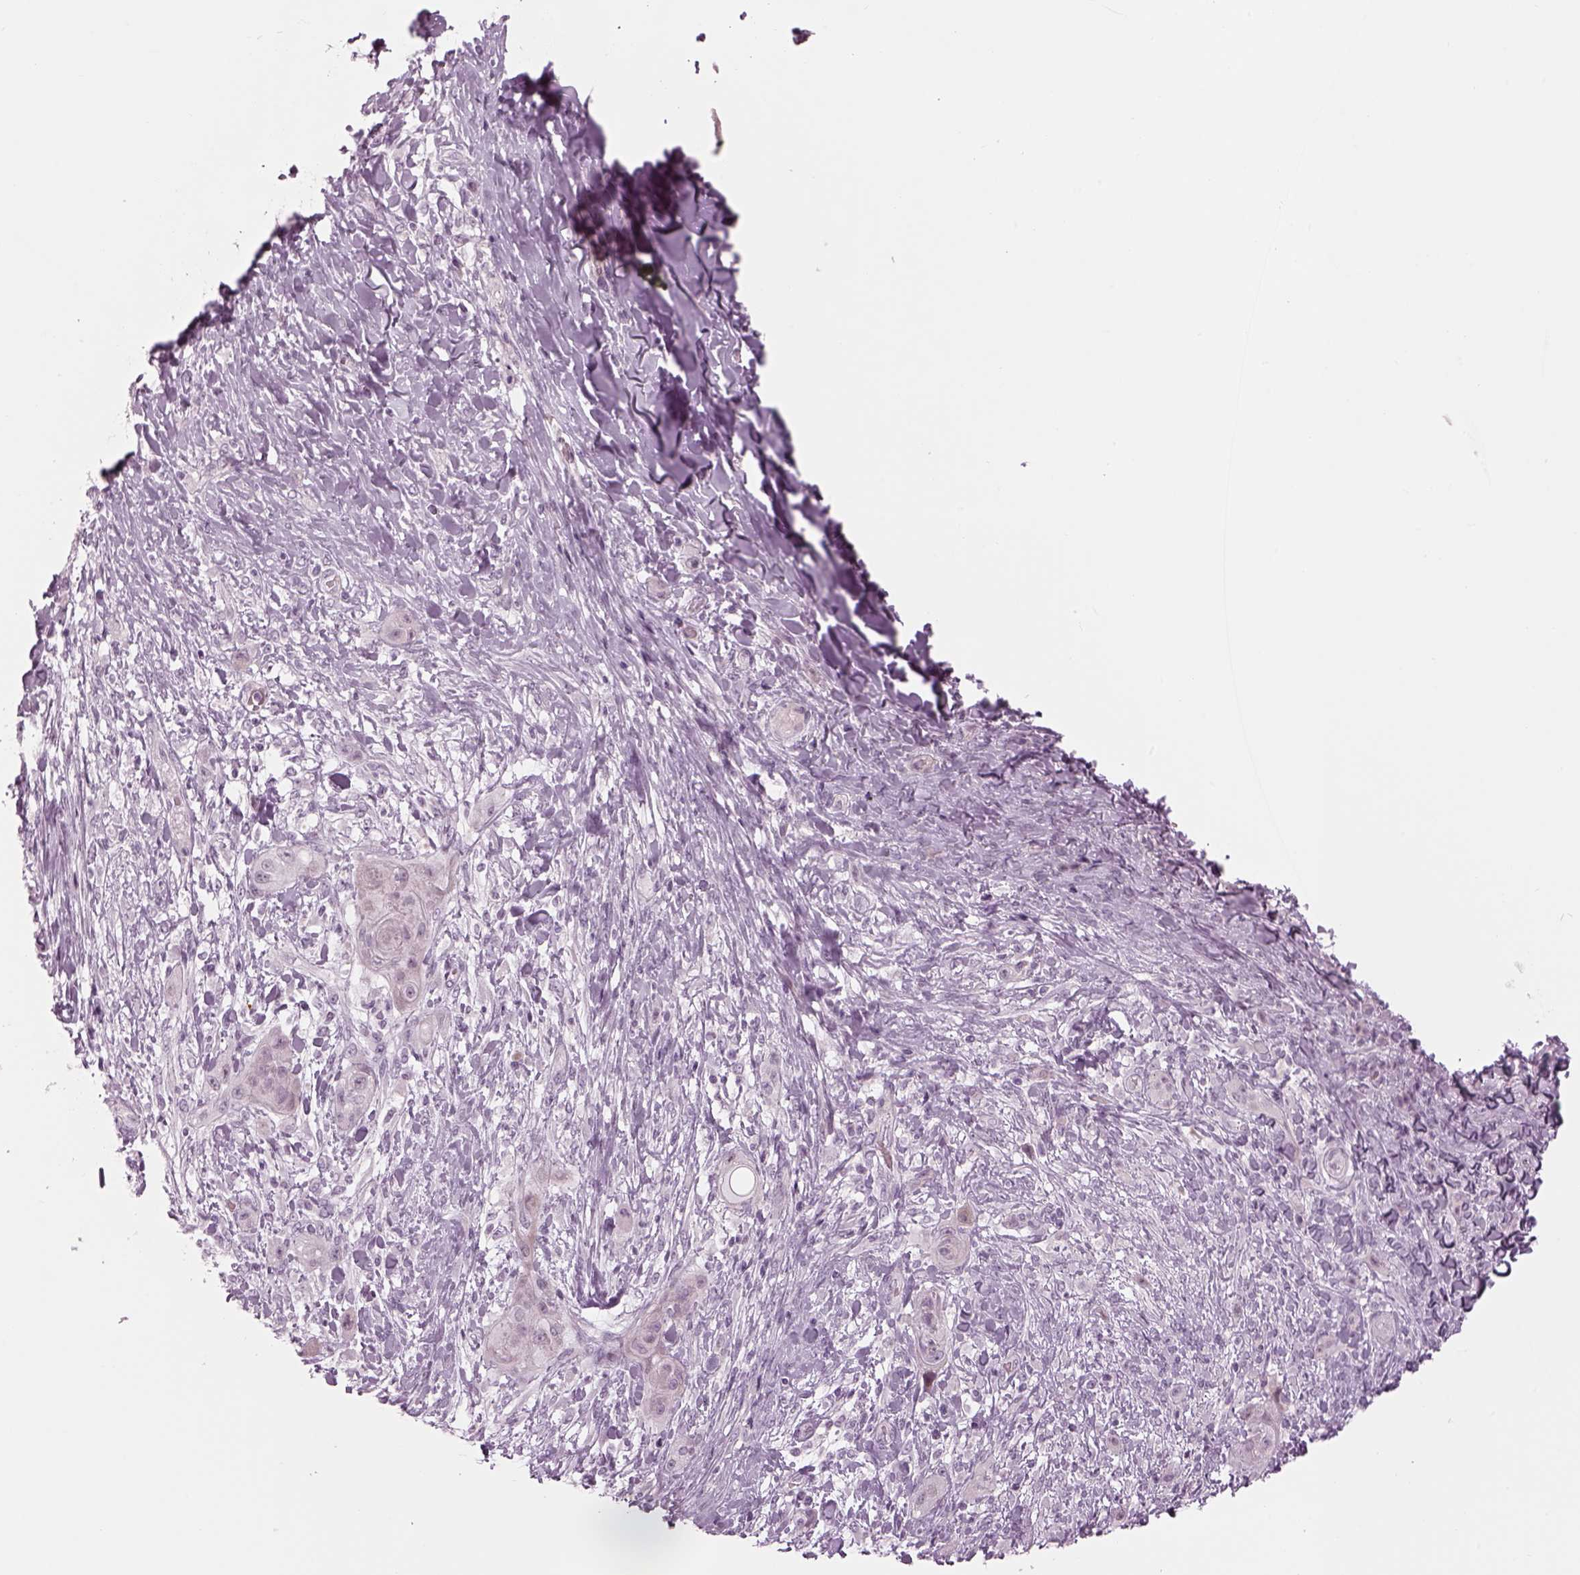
{"staining": {"intensity": "negative", "quantity": "none", "location": "none"}, "tissue": "skin cancer", "cell_type": "Tumor cells", "image_type": "cancer", "snomed": [{"axis": "morphology", "description": "Squamous cell carcinoma, NOS"}, {"axis": "topography", "description": "Skin"}], "caption": "Immunohistochemistry histopathology image of human skin squamous cell carcinoma stained for a protein (brown), which exhibits no expression in tumor cells.", "gene": "LRRIQ3", "patient": {"sex": "male", "age": 62}}